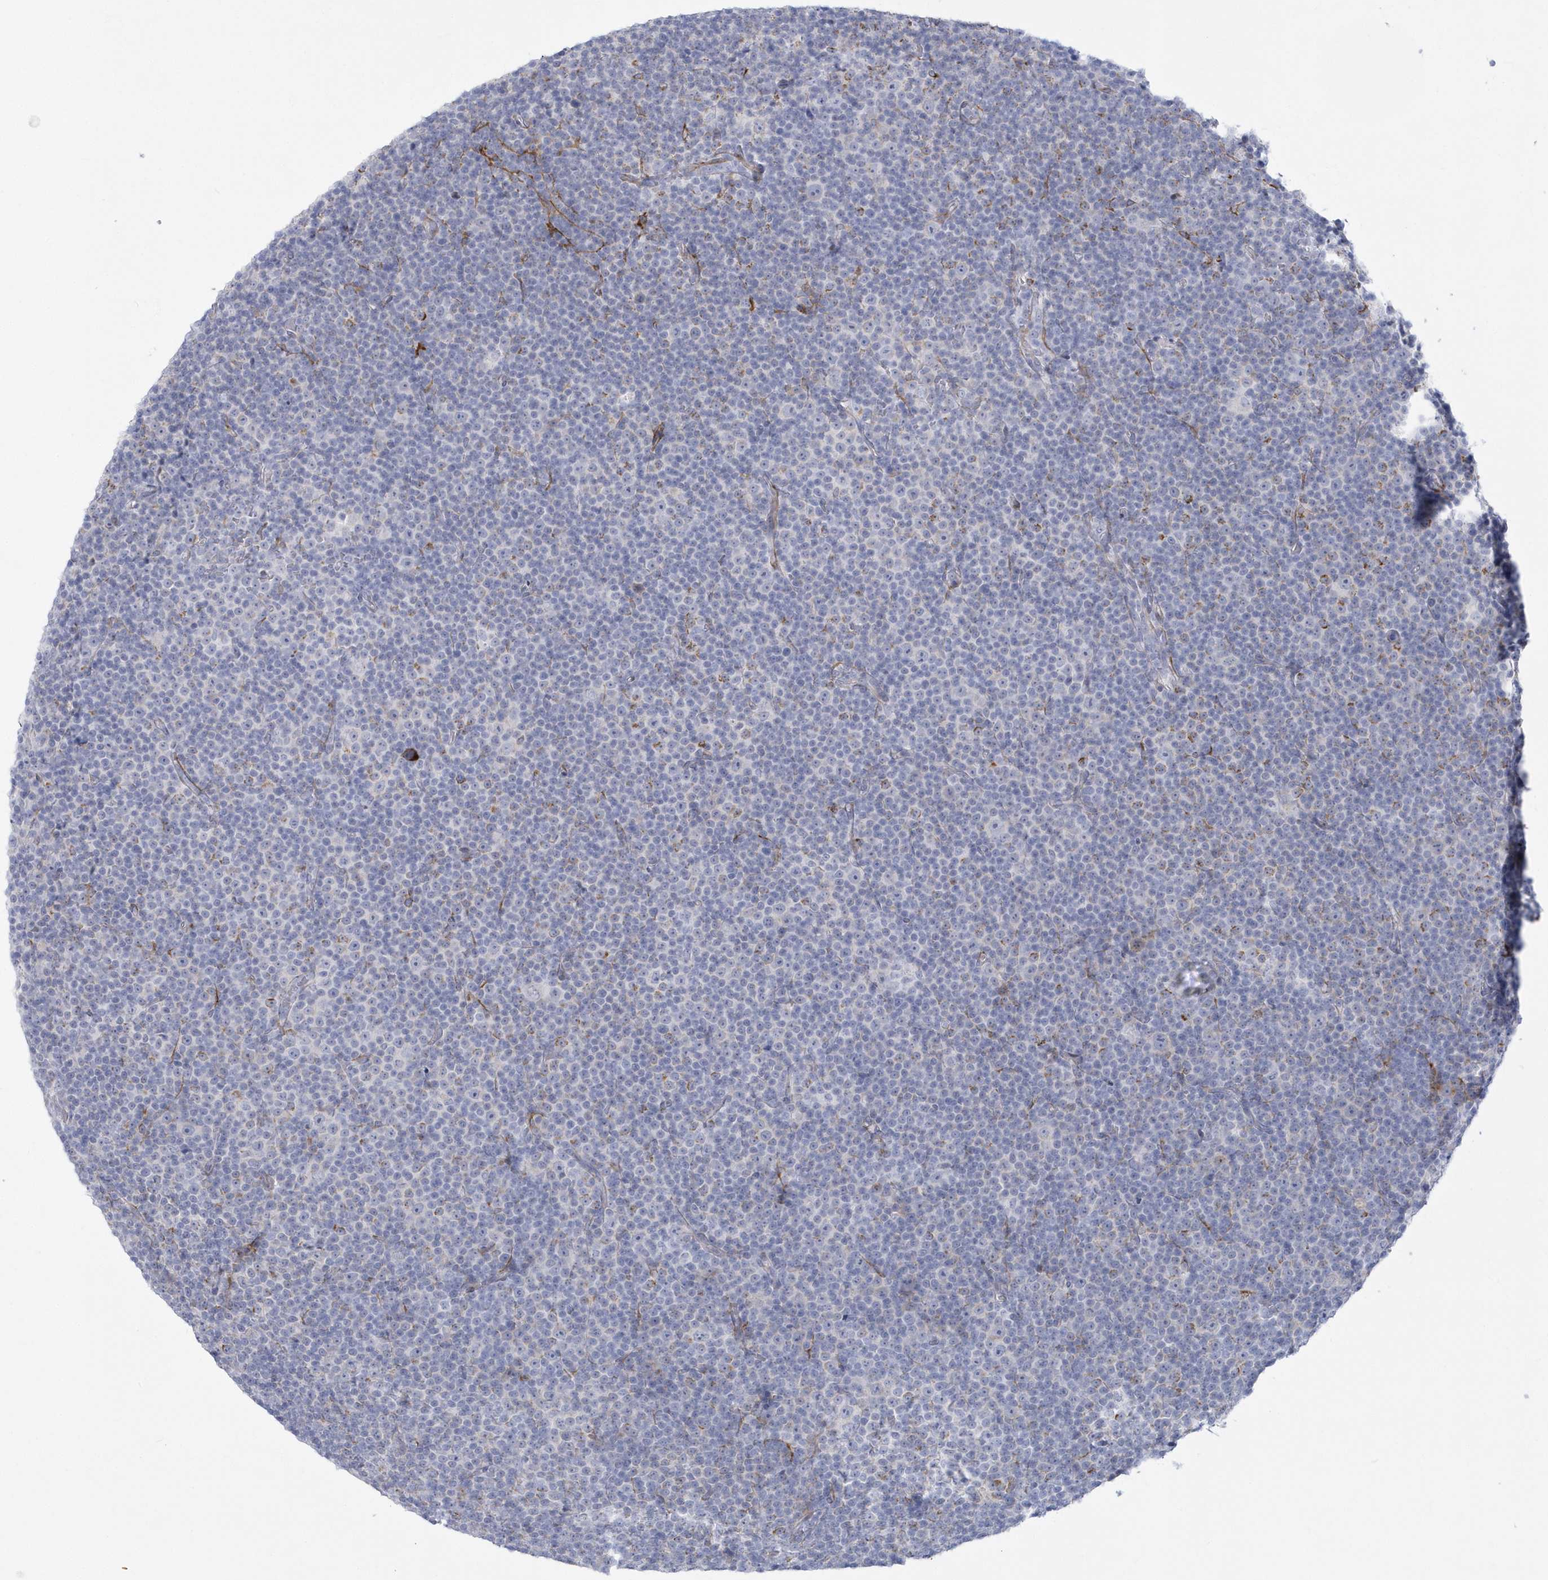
{"staining": {"intensity": "negative", "quantity": "none", "location": "none"}, "tissue": "lymphoma", "cell_type": "Tumor cells", "image_type": "cancer", "snomed": [{"axis": "morphology", "description": "Malignant lymphoma, non-Hodgkin's type, Low grade"}, {"axis": "topography", "description": "Lymph node"}], "caption": "Immunohistochemical staining of human low-grade malignant lymphoma, non-Hodgkin's type displays no significant expression in tumor cells.", "gene": "WDR27", "patient": {"sex": "female", "age": 67}}